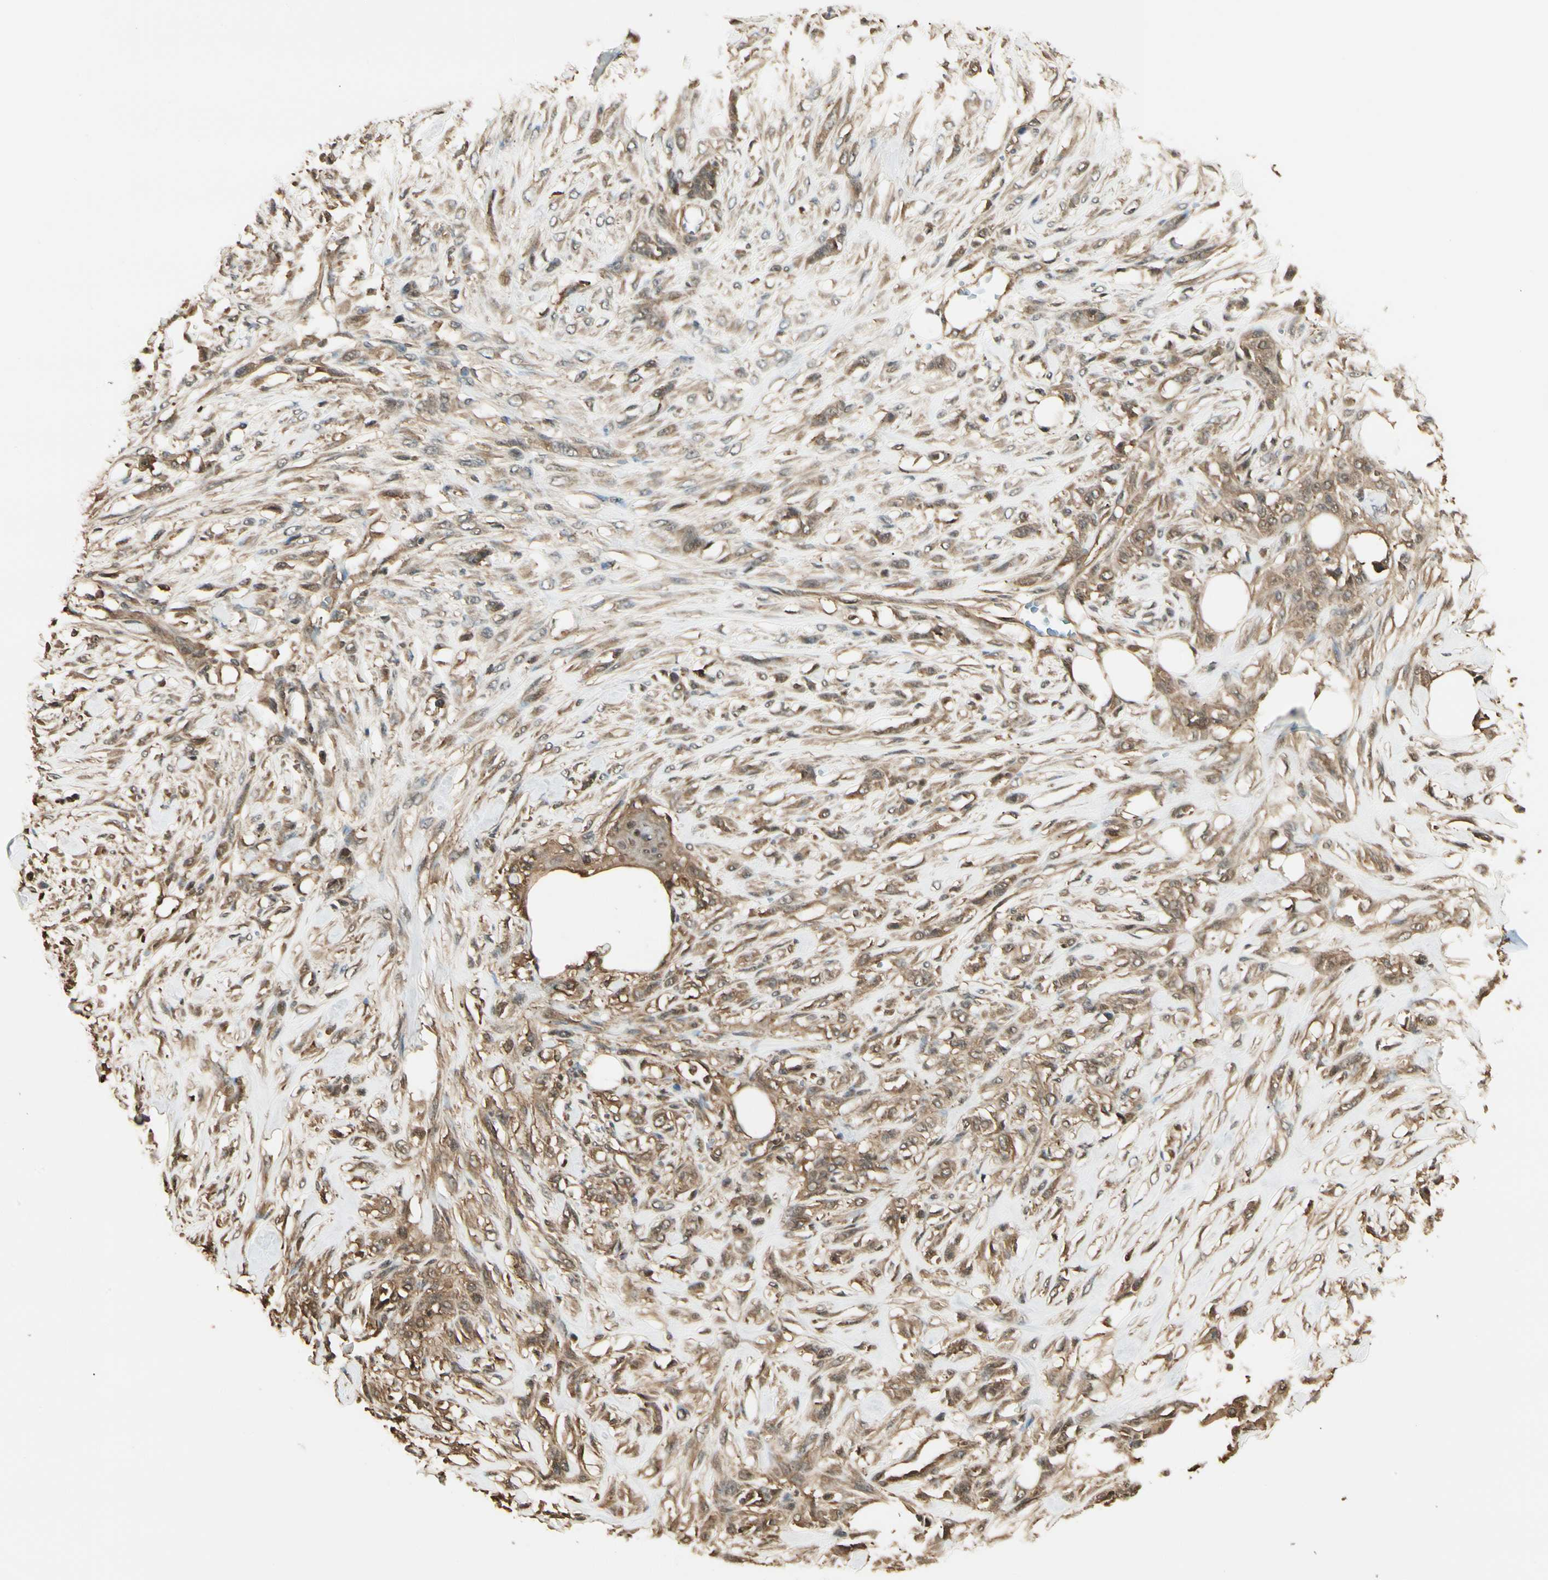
{"staining": {"intensity": "moderate", "quantity": "25%-75%", "location": "cytoplasmic/membranous"}, "tissue": "skin cancer", "cell_type": "Tumor cells", "image_type": "cancer", "snomed": [{"axis": "morphology", "description": "Squamous cell carcinoma, NOS"}, {"axis": "topography", "description": "Skin"}], "caption": "Protein positivity by immunohistochemistry (IHC) exhibits moderate cytoplasmic/membranous expression in about 25%-75% of tumor cells in squamous cell carcinoma (skin). (brown staining indicates protein expression, while blue staining denotes nuclei).", "gene": "YWHAE", "patient": {"sex": "female", "age": 59}}